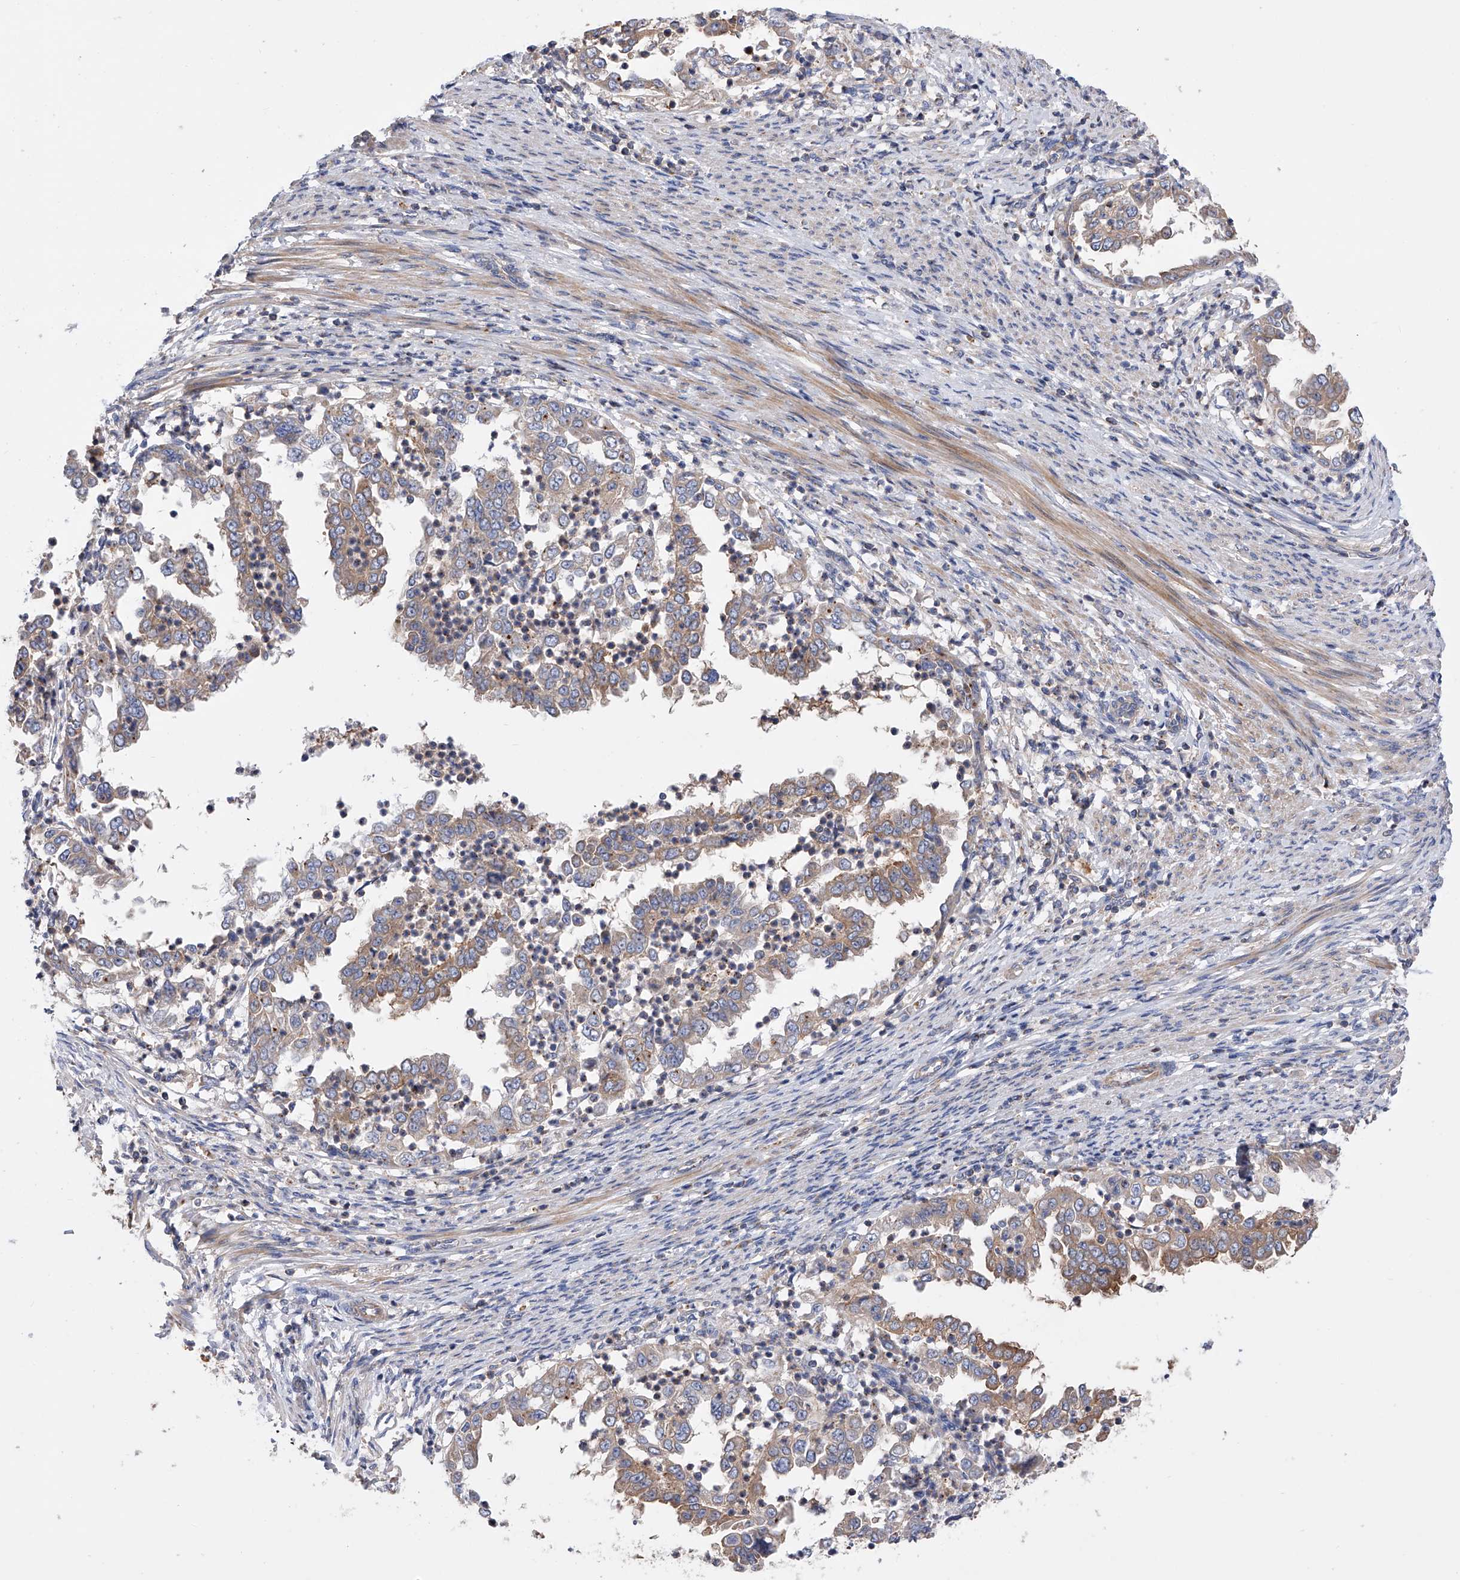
{"staining": {"intensity": "moderate", "quantity": ">75%", "location": "cytoplasmic/membranous"}, "tissue": "endometrial cancer", "cell_type": "Tumor cells", "image_type": "cancer", "snomed": [{"axis": "morphology", "description": "Adenocarcinoma, NOS"}, {"axis": "topography", "description": "Endometrium"}], "caption": "Endometrial cancer (adenocarcinoma) was stained to show a protein in brown. There is medium levels of moderate cytoplasmic/membranous positivity in approximately >75% of tumor cells.", "gene": "MLYCD", "patient": {"sex": "female", "age": 85}}